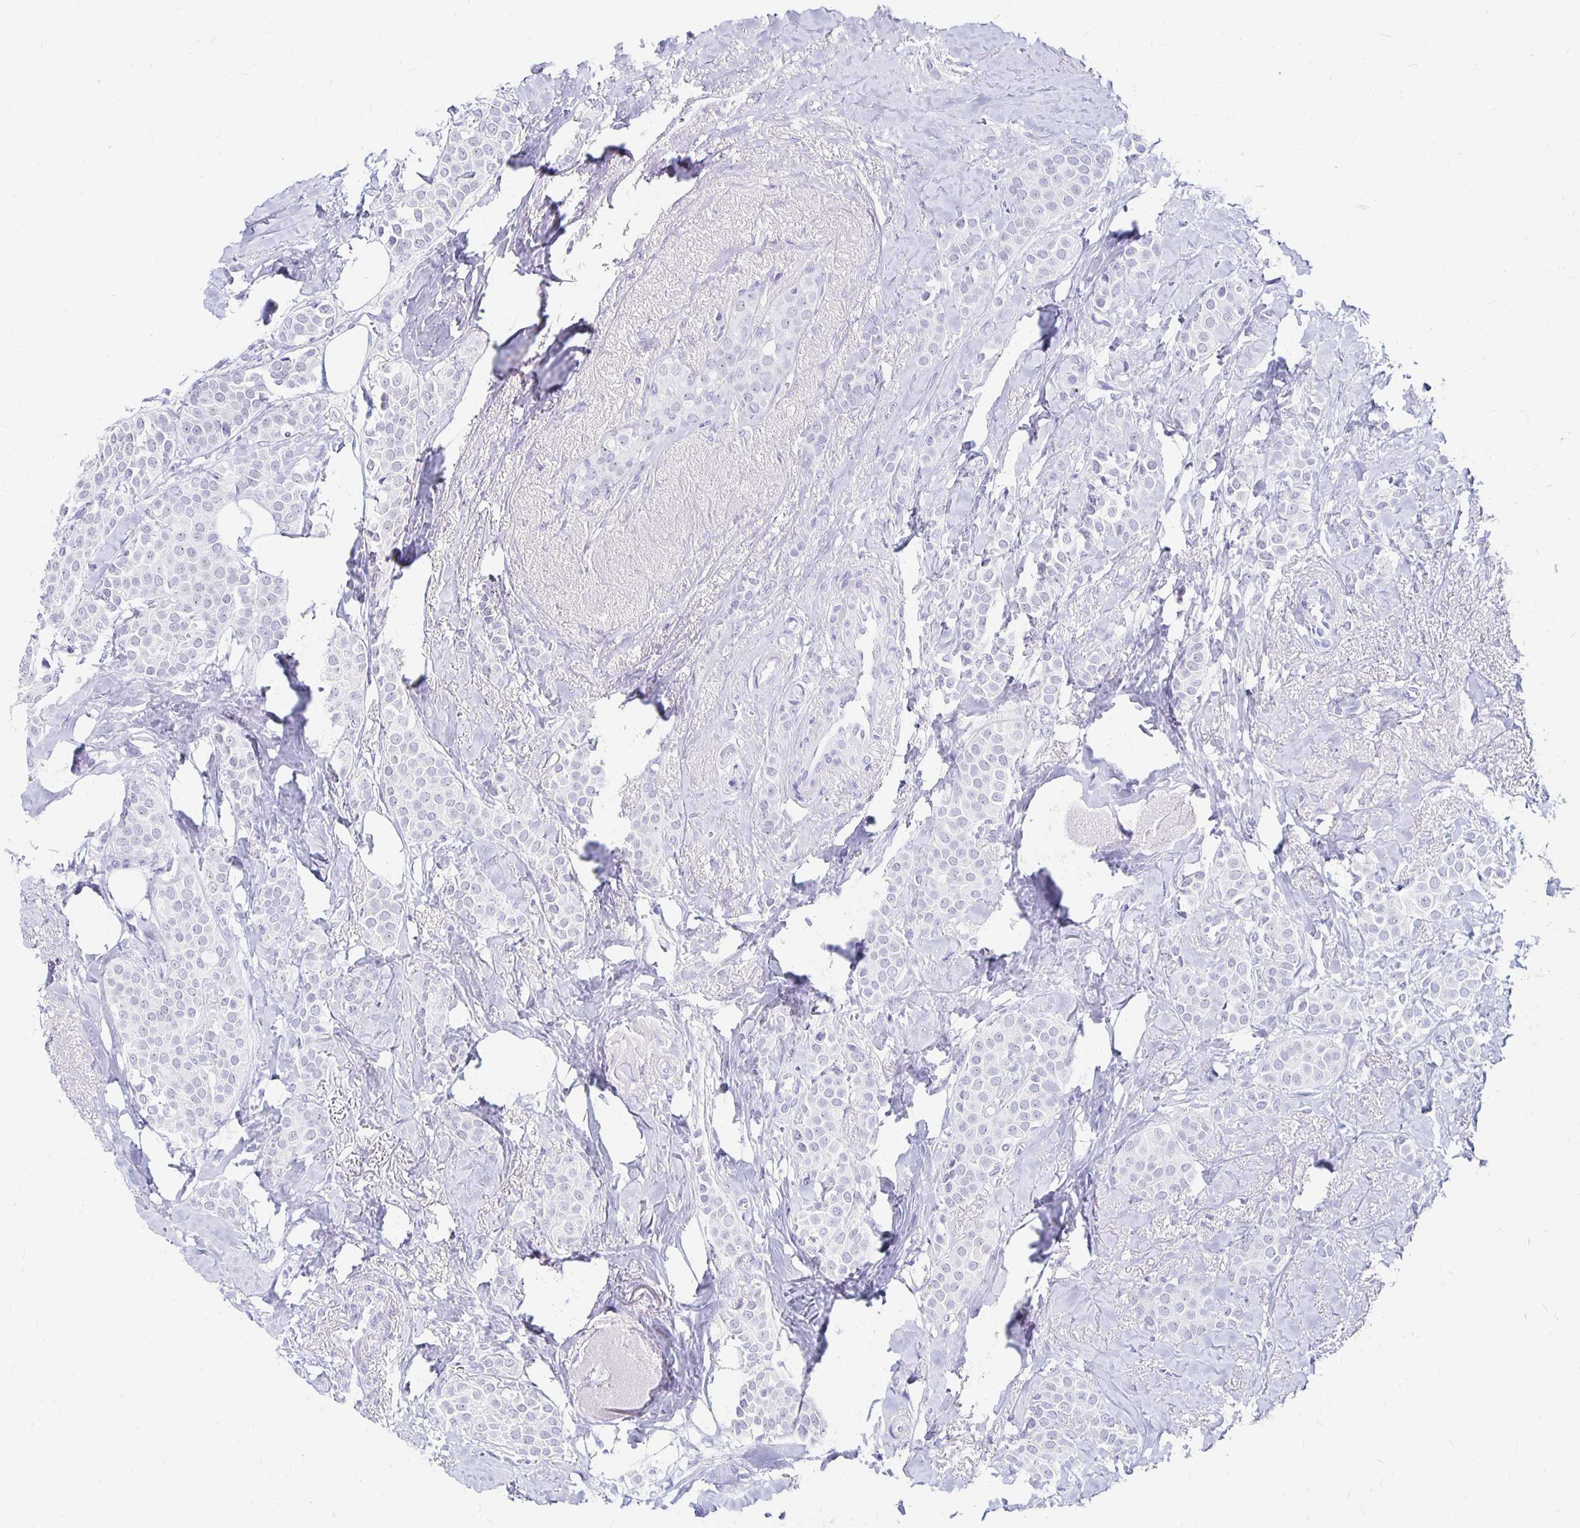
{"staining": {"intensity": "negative", "quantity": "none", "location": "none"}, "tissue": "breast cancer", "cell_type": "Tumor cells", "image_type": "cancer", "snomed": [{"axis": "morphology", "description": "Duct carcinoma"}, {"axis": "topography", "description": "Breast"}], "caption": "High magnification brightfield microscopy of breast cancer (intraductal carcinoma) stained with DAB (brown) and counterstained with hematoxylin (blue): tumor cells show no significant expression.", "gene": "SYT2", "patient": {"sex": "female", "age": 79}}